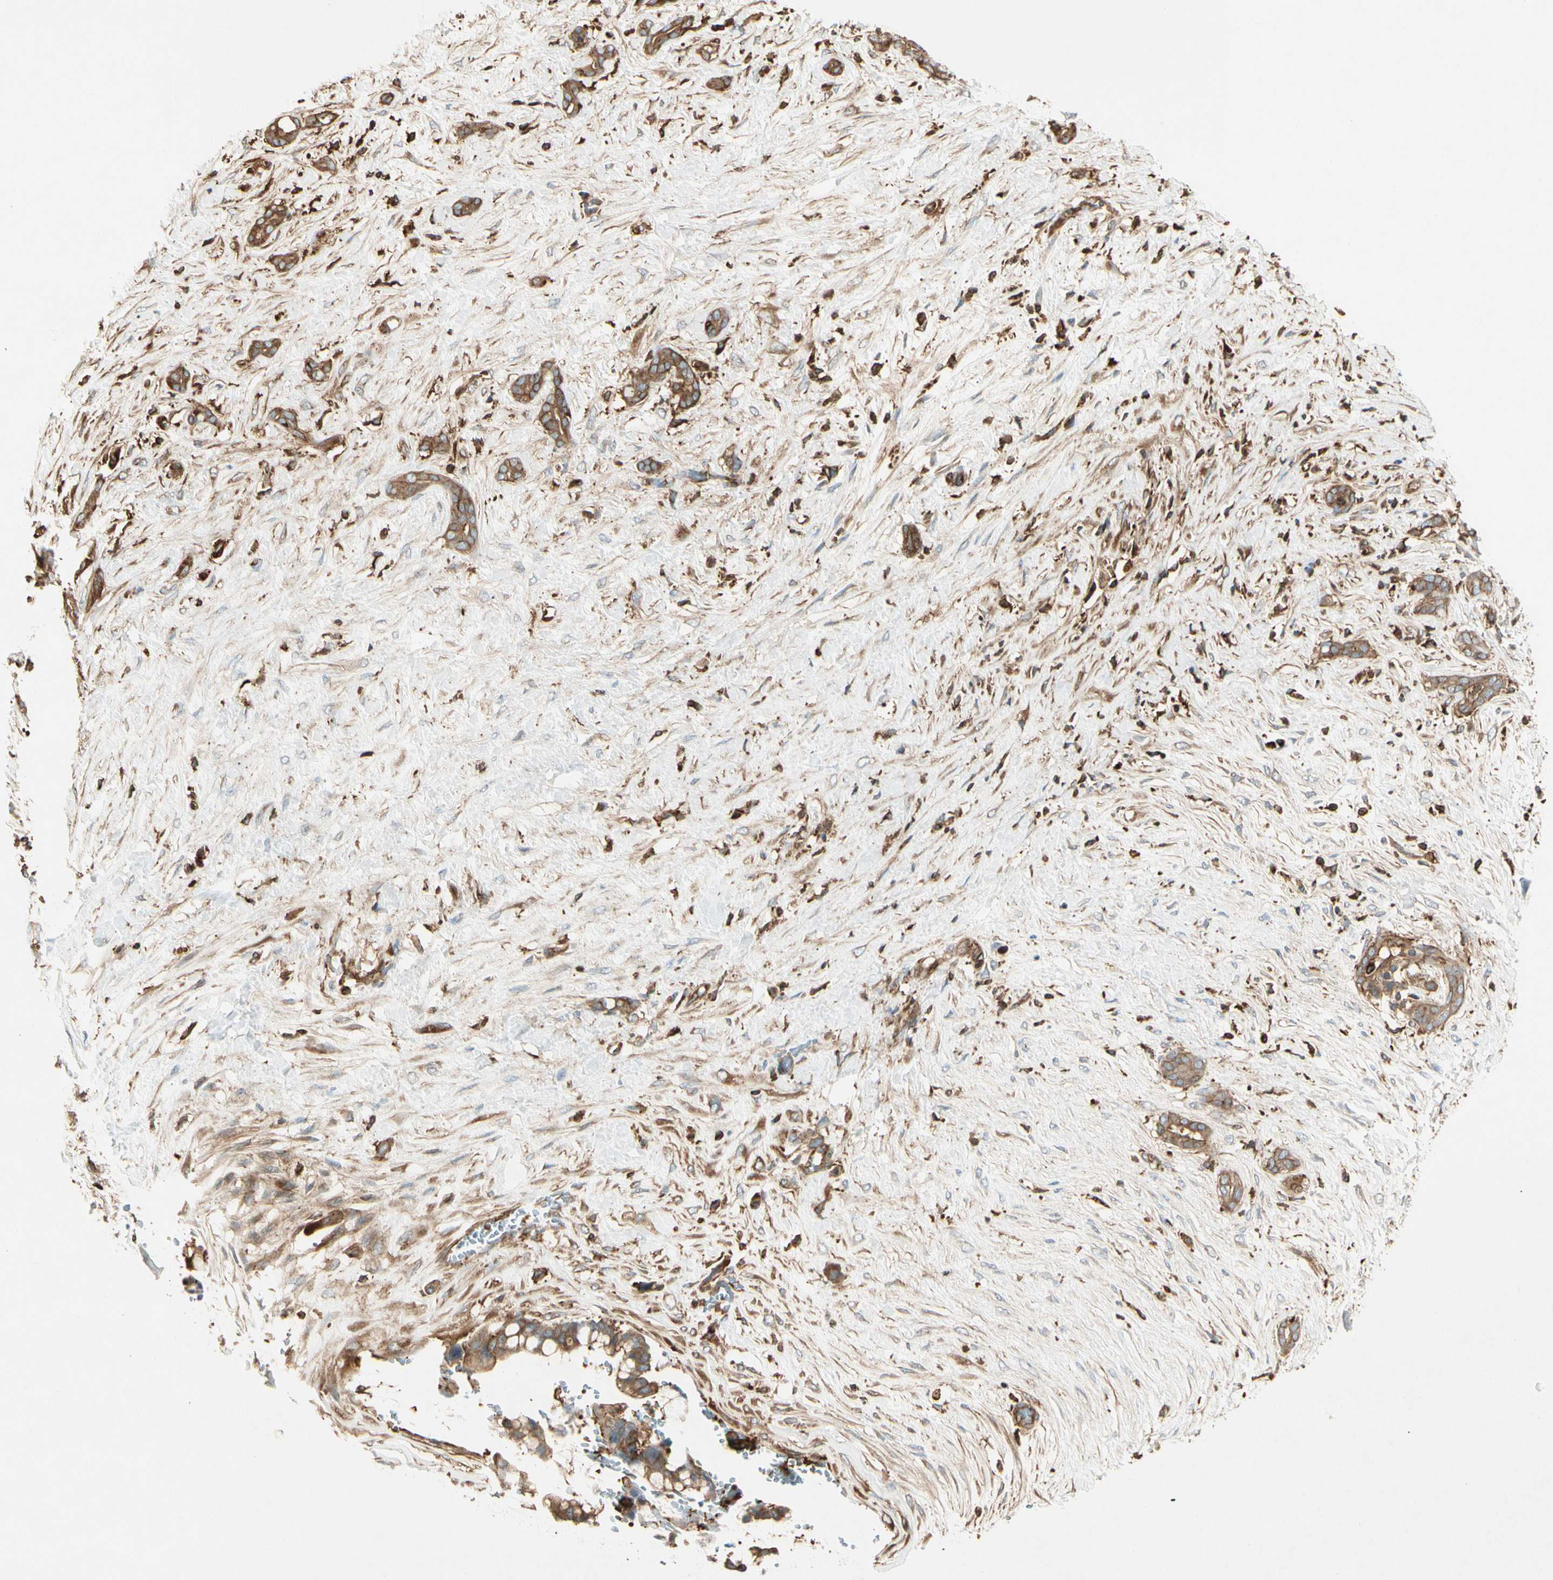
{"staining": {"intensity": "strong", "quantity": ">75%", "location": "cytoplasmic/membranous"}, "tissue": "pancreatic cancer", "cell_type": "Tumor cells", "image_type": "cancer", "snomed": [{"axis": "morphology", "description": "Adenocarcinoma, NOS"}, {"axis": "topography", "description": "Pancreas"}], "caption": "Protein staining exhibits strong cytoplasmic/membranous staining in about >75% of tumor cells in pancreatic adenocarcinoma.", "gene": "ARPC2", "patient": {"sex": "male", "age": 41}}